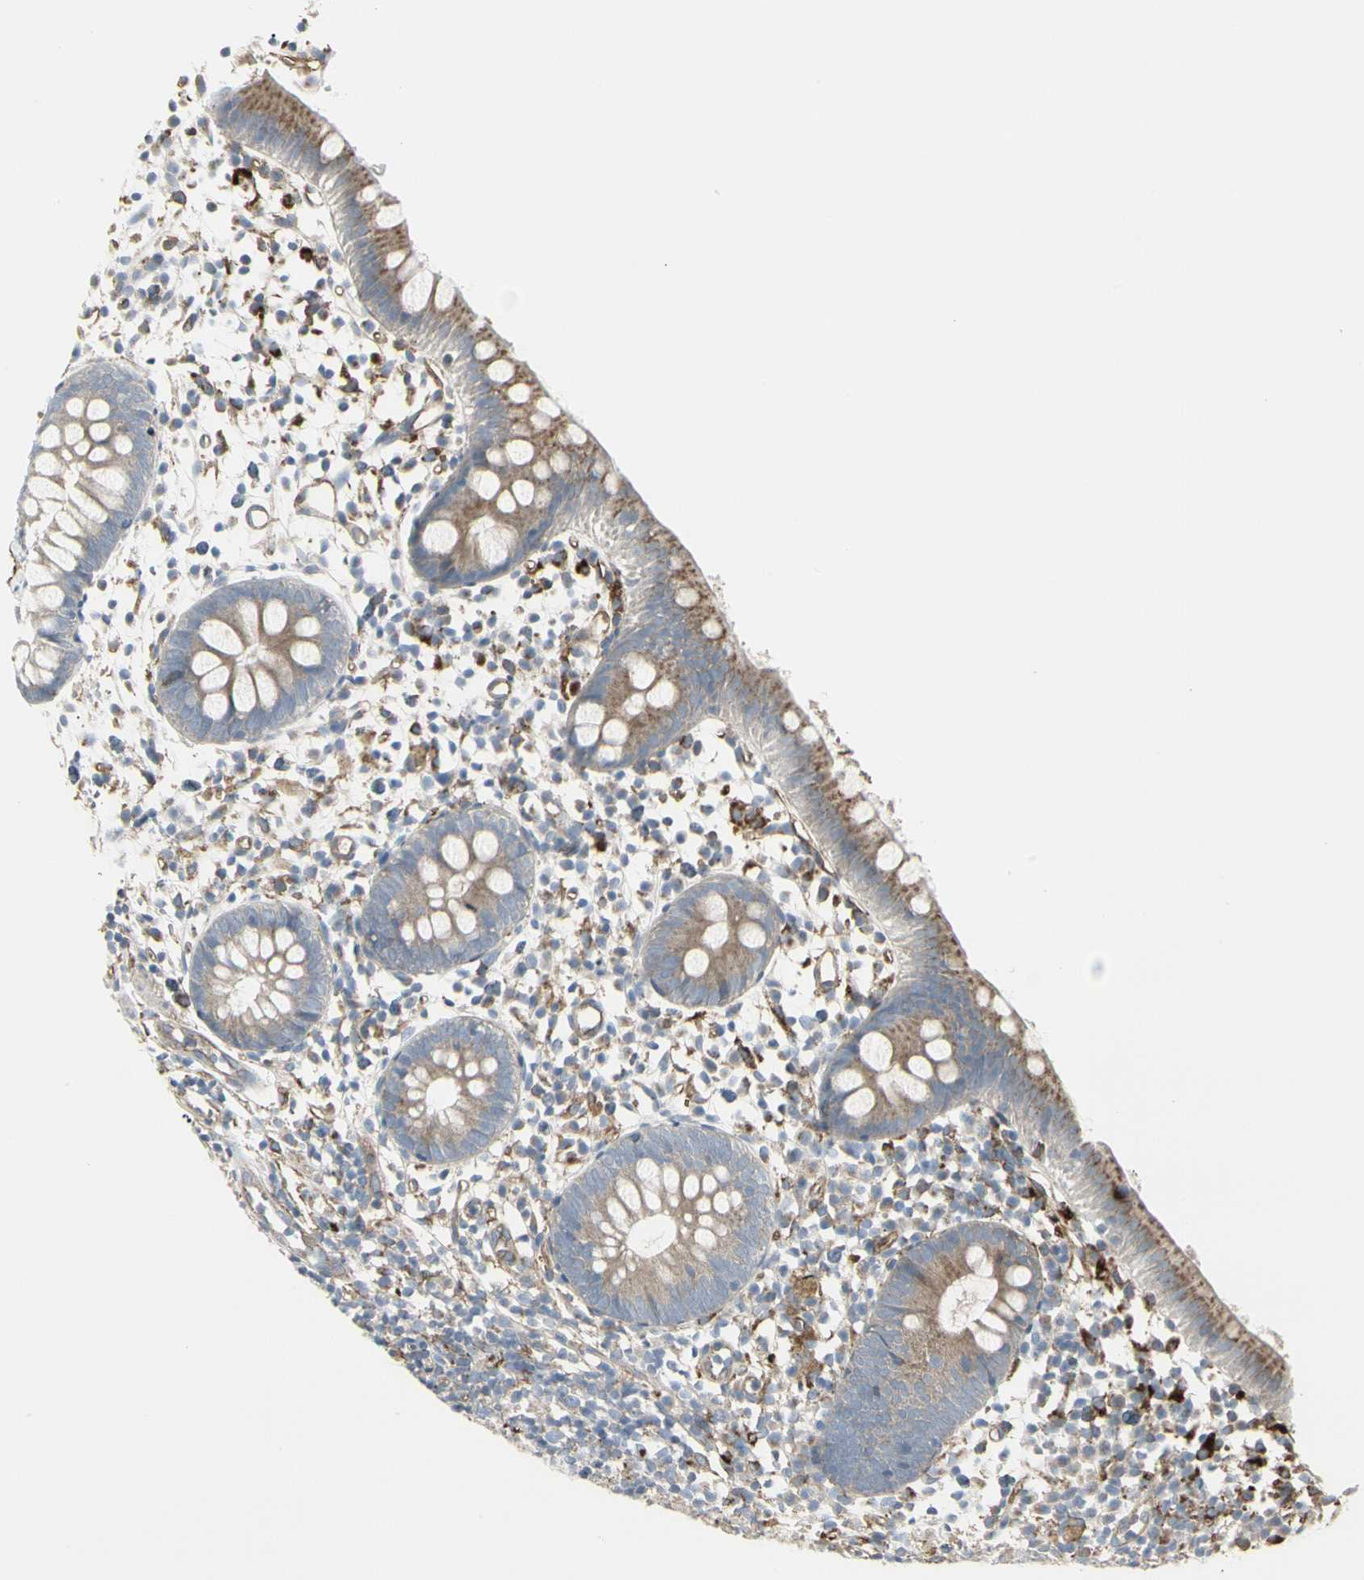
{"staining": {"intensity": "moderate", "quantity": ">75%", "location": "cytoplasmic/membranous"}, "tissue": "appendix", "cell_type": "Glandular cells", "image_type": "normal", "snomed": [{"axis": "morphology", "description": "Normal tissue, NOS"}, {"axis": "topography", "description": "Appendix"}], "caption": "Immunohistochemical staining of normal human appendix exhibits >75% levels of moderate cytoplasmic/membranous protein positivity in about >75% of glandular cells. The staining is performed using DAB brown chromogen to label protein expression. The nuclei are counter-stained blue using hematoxylin.", "gene": "ATP6V1B2", "patient": {"sex": "female", "age": 20}}